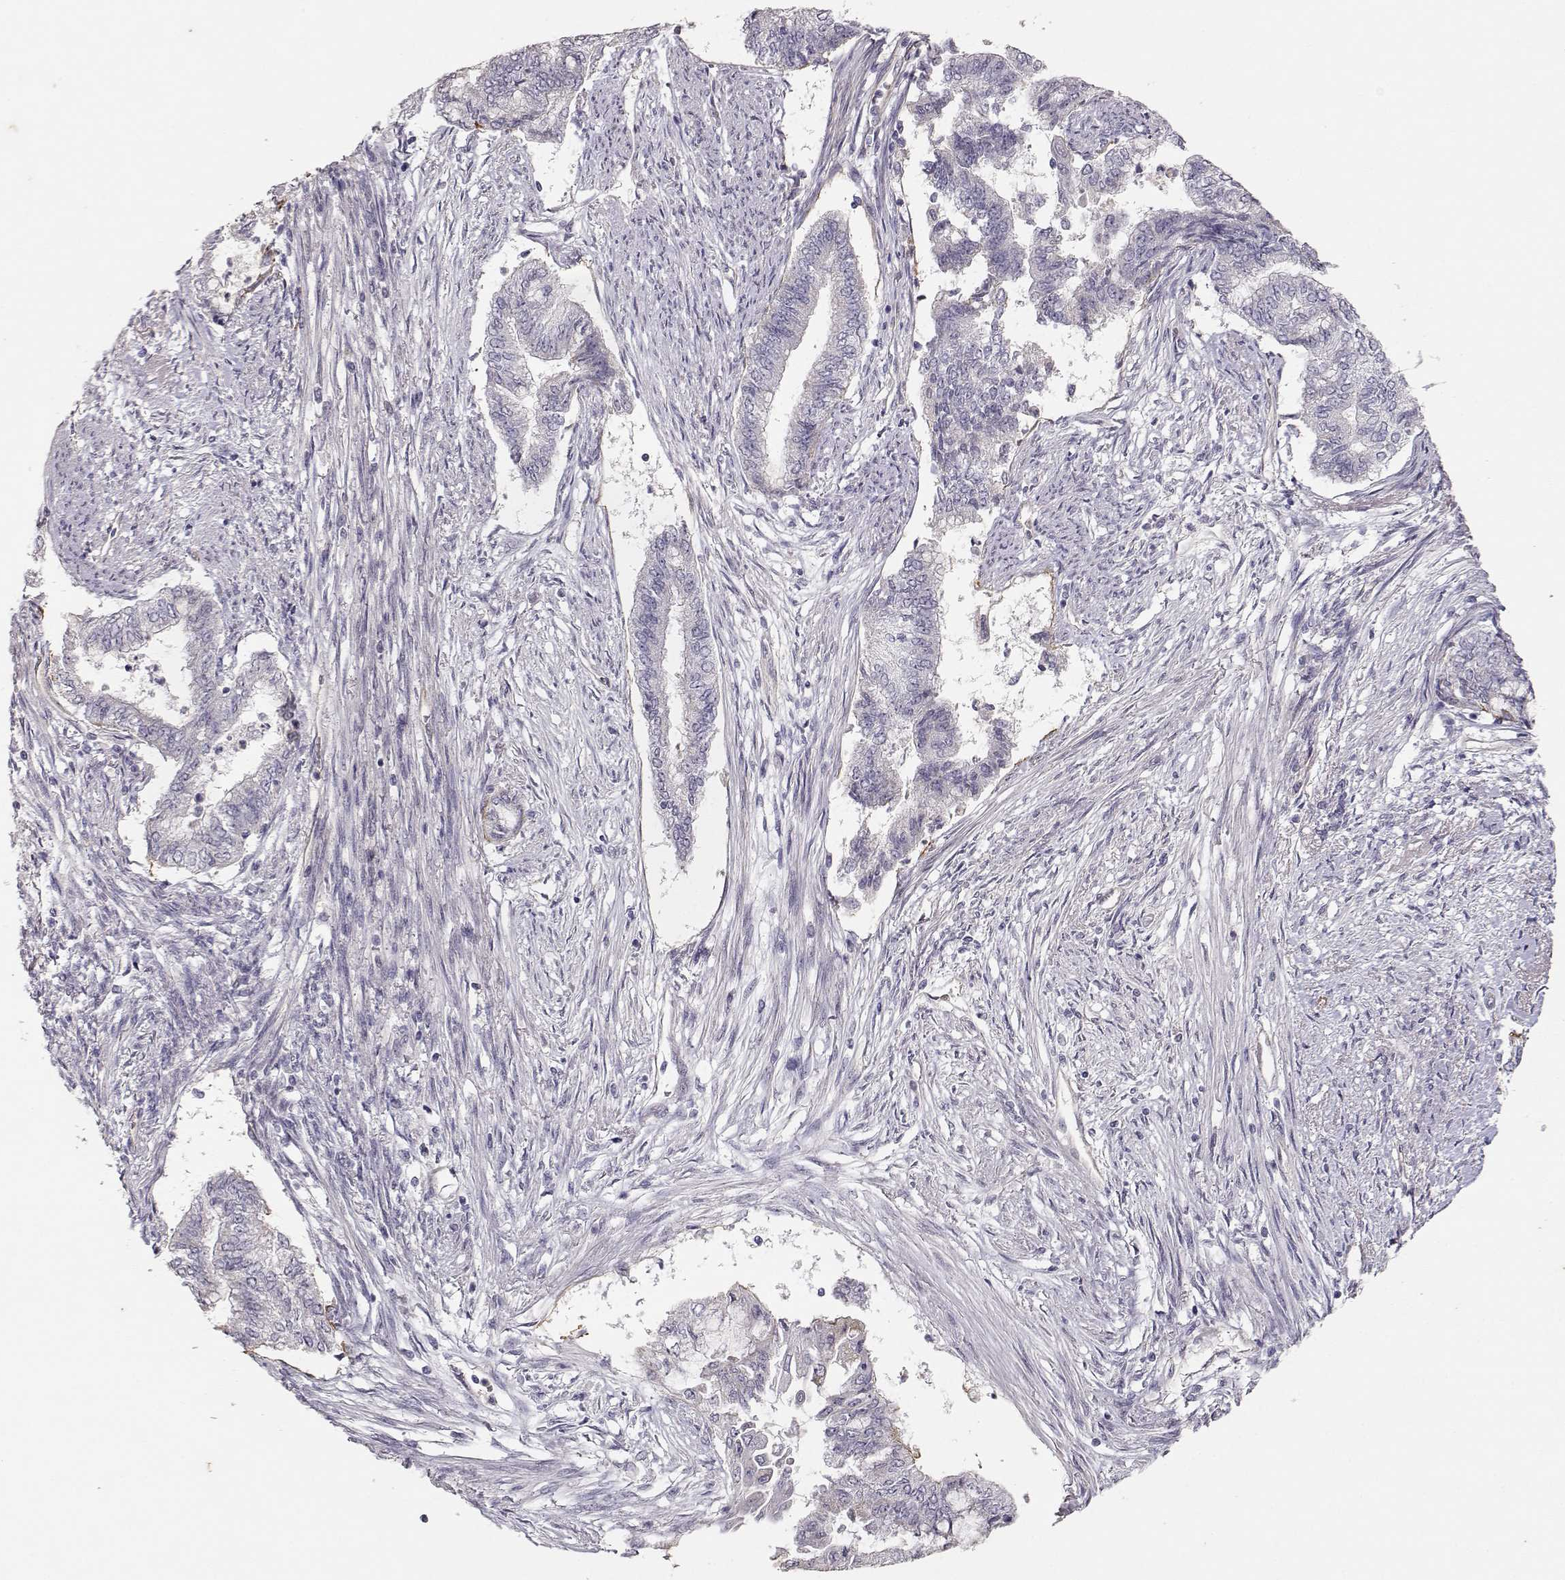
{"staining": {"intensity": "negative", "quantity": "none", "location": "none"}, "tissue": "endometrial cancer", "cell_type": "Tumor cells", "image_type": "cancer", "snomed": [{"axis": "morphology", "description": "Adenocarcinoma, NOS"}, {"axis": "topography", "description": "Endometrium"}], "caption": "The immunohistochemistry (IHC) image has no significant positivity in tumor cells of endometrial cancer tissue.", "gene": "LAMA5", "patient": {"sex": "female", "age": 65}}